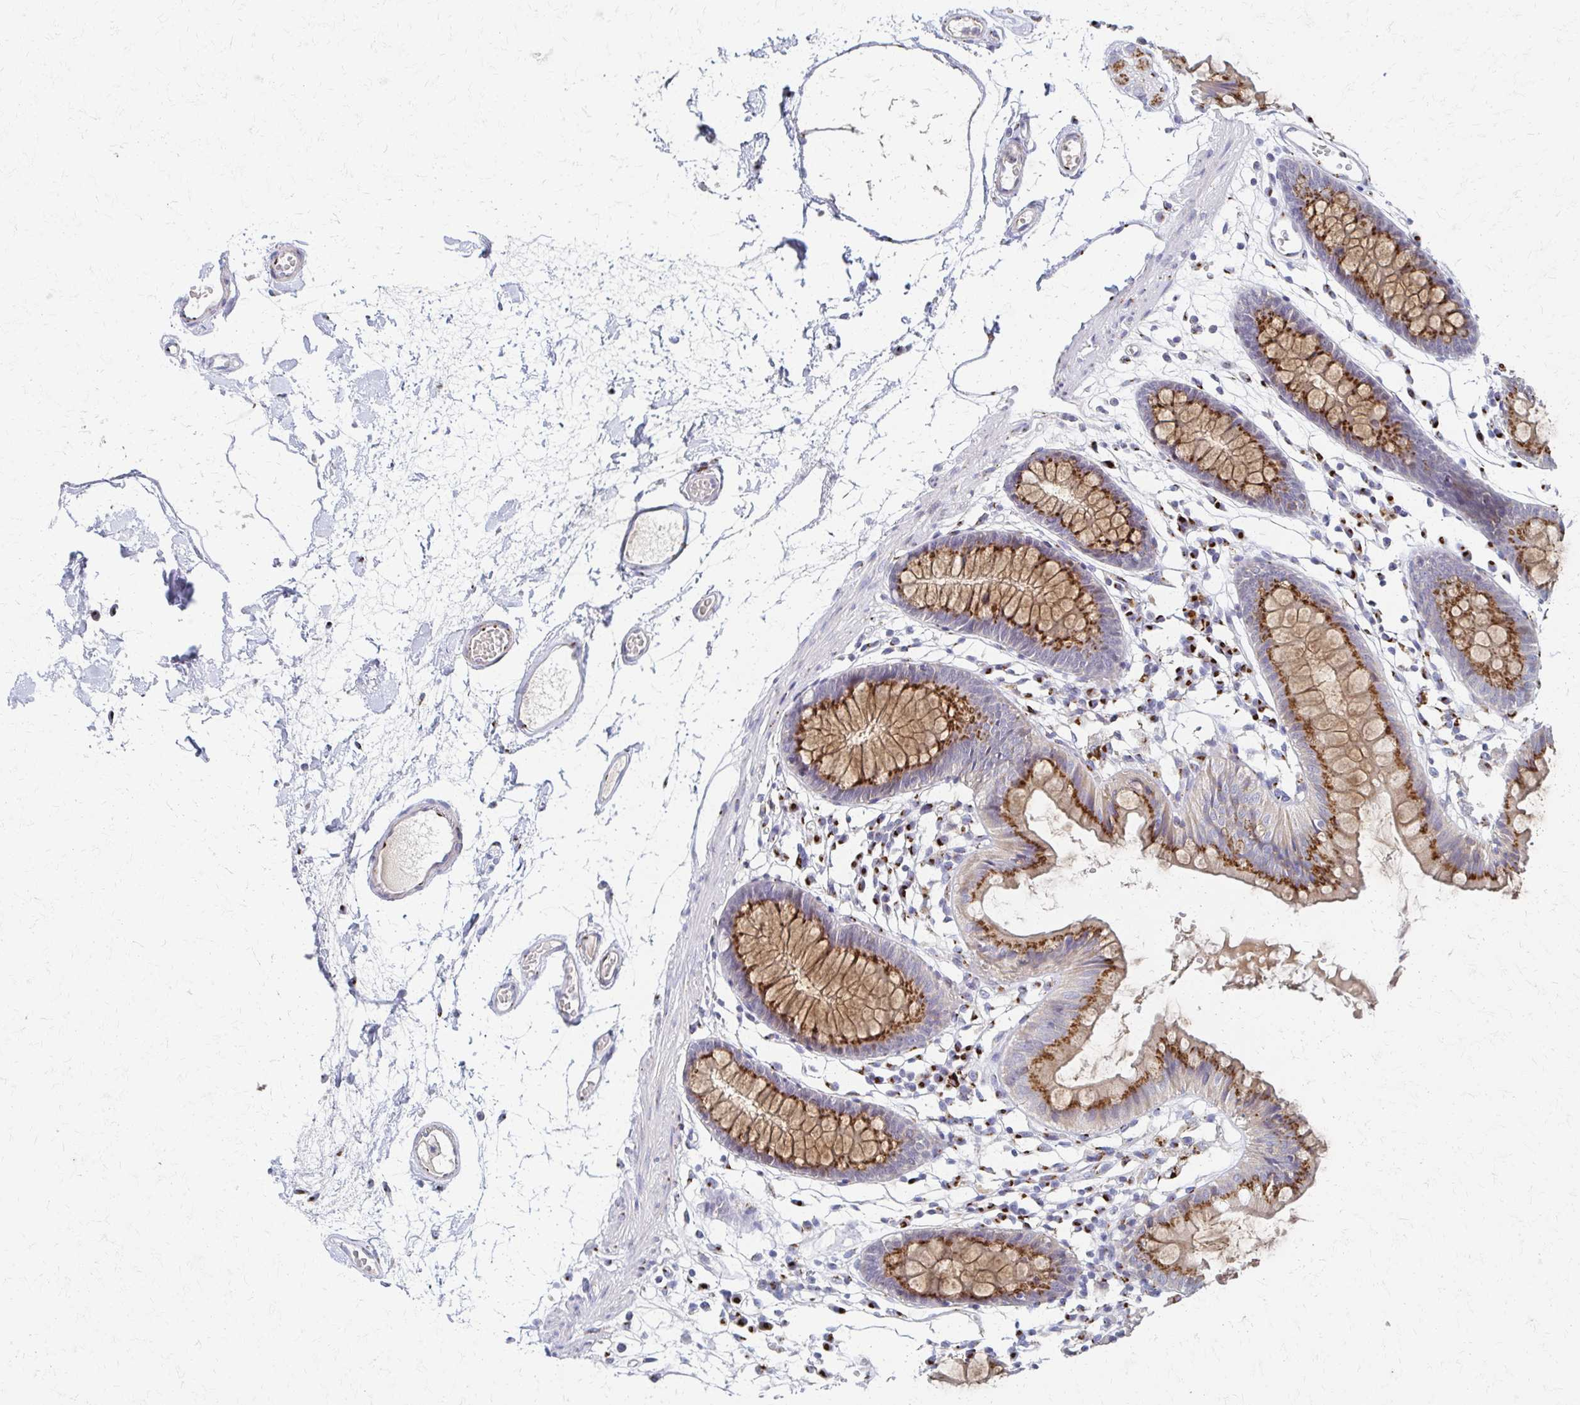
{"staining": {"intensity": "moderate", "quantity": "<25%", "location": "cytoplasmic/membranous"}, "tissue": "colon", "cell_type": "Endothelial cells", "image_type": "normal", "snomed": [{"axis": "morphology", "description": "Normal tissue, NOS"}, {"axis": "topography", "description": "Colon"}], "caption": "Immunohistochemical staining of benign human colon displays low levels of moderate cytoplasmic/membranous expression in about <25% of endothelial cells. (DAB (3,3'-diaminobenzidine) IHC with brightfield microscopy, high magnification).", "gene": "ENSG00000254692", "patient": {"sex": "female", "age": 84}}